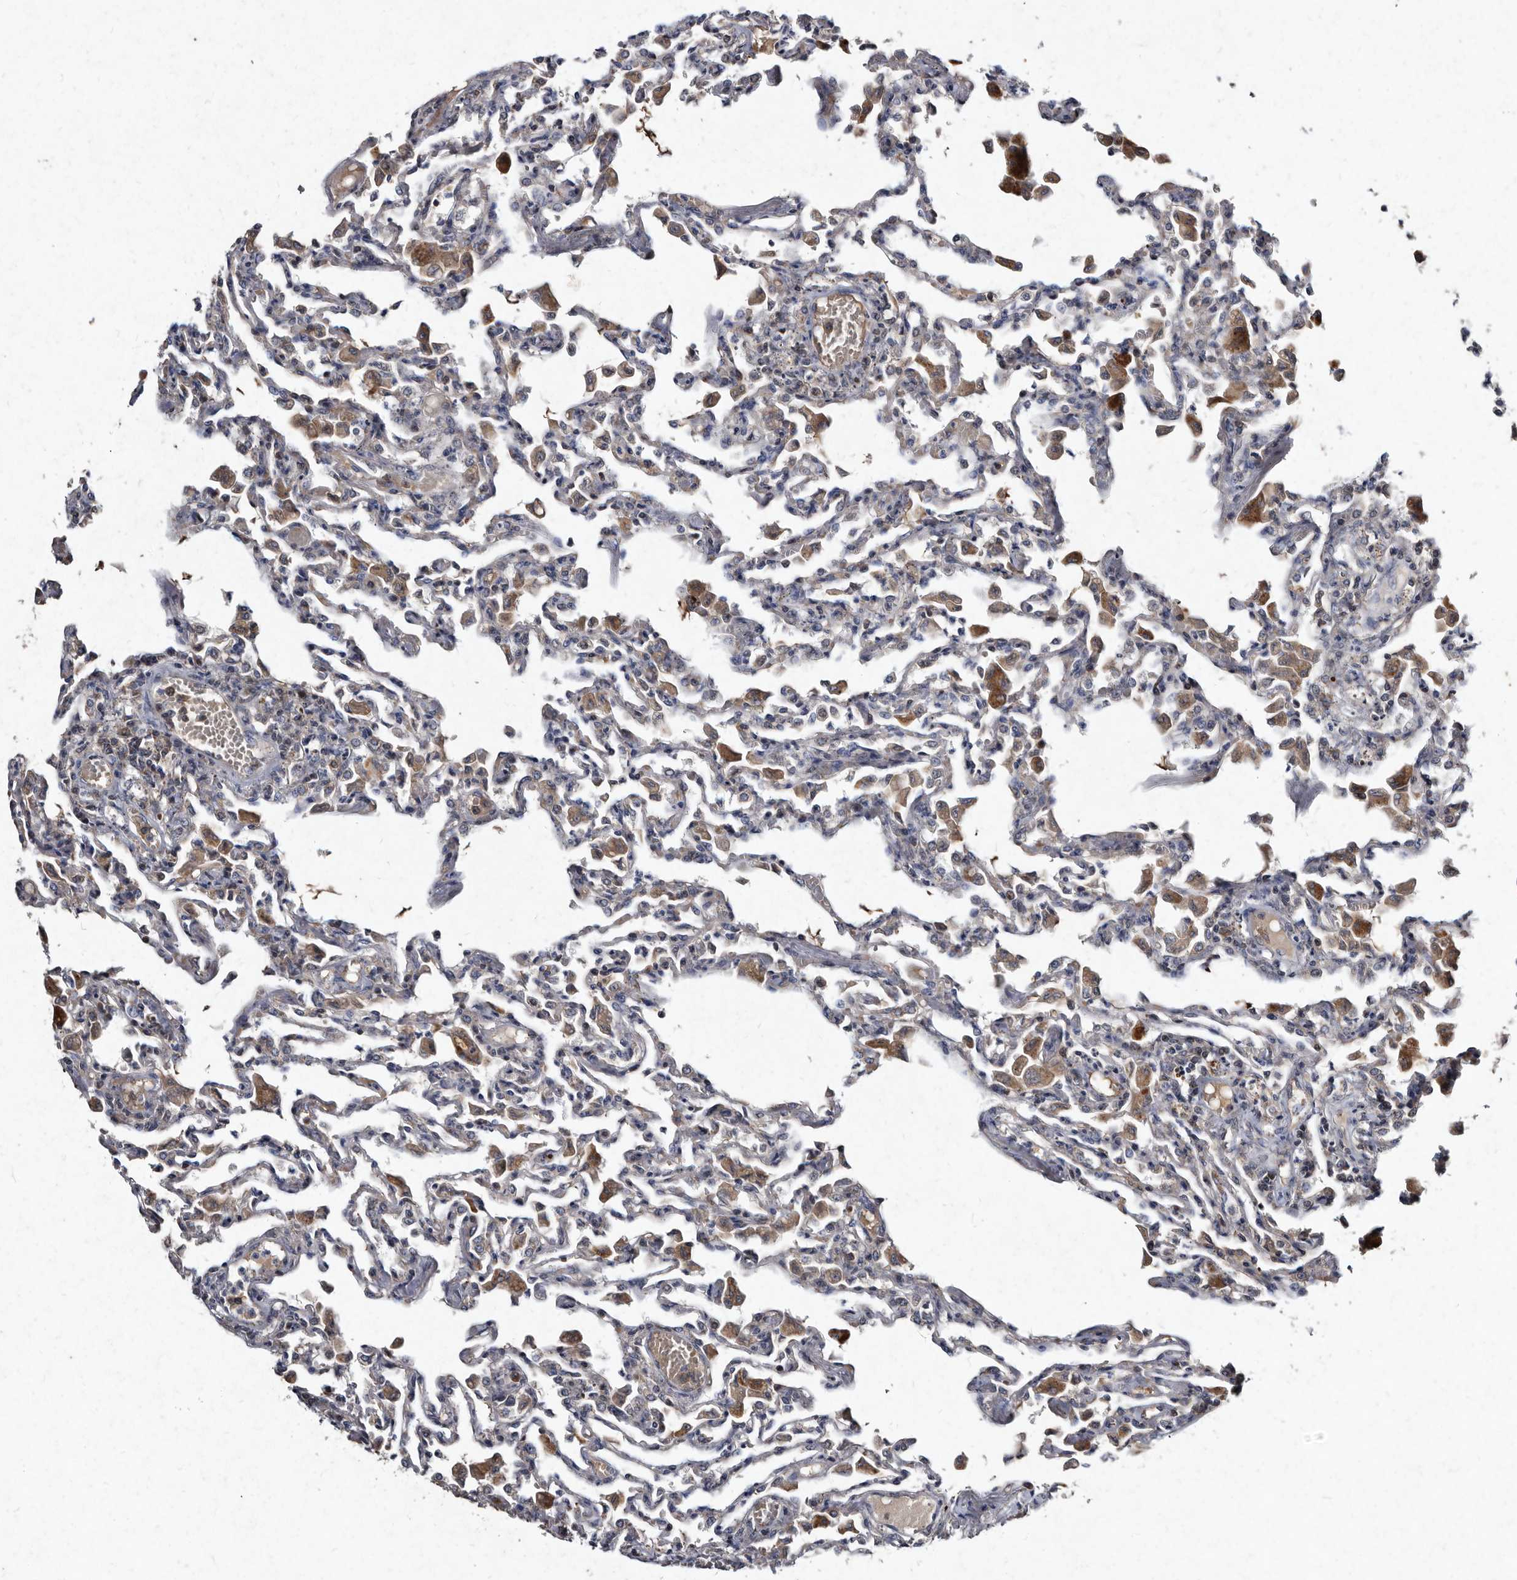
{"staining": {"intensity": "negative", "quantity": "none", "location": "none"}, "tissue": "lung", "cell_type": "Alveolar cells", "image_type": "normal", "snomed": [{"axis": "morphology", "description": "Normal tissue, NOS"}, {"axis": "topography", "description": "Bronchus"}, {"axis": "topography", "description": "Lung"}], "caption": "Immunohistochemistry (IHC) image of unremarkable lung: lung stained with DAB reveals no significant protein positivity in alveolar cells. (Stains: DAB (3,3'-diaminobenzidine) immunohistochemistry with hematoxylin counter stain, Microscopy: brightfield microscopy at high magnification).", "gene": "YPEL1", "patient": {"sex": "female", "age": 49}}